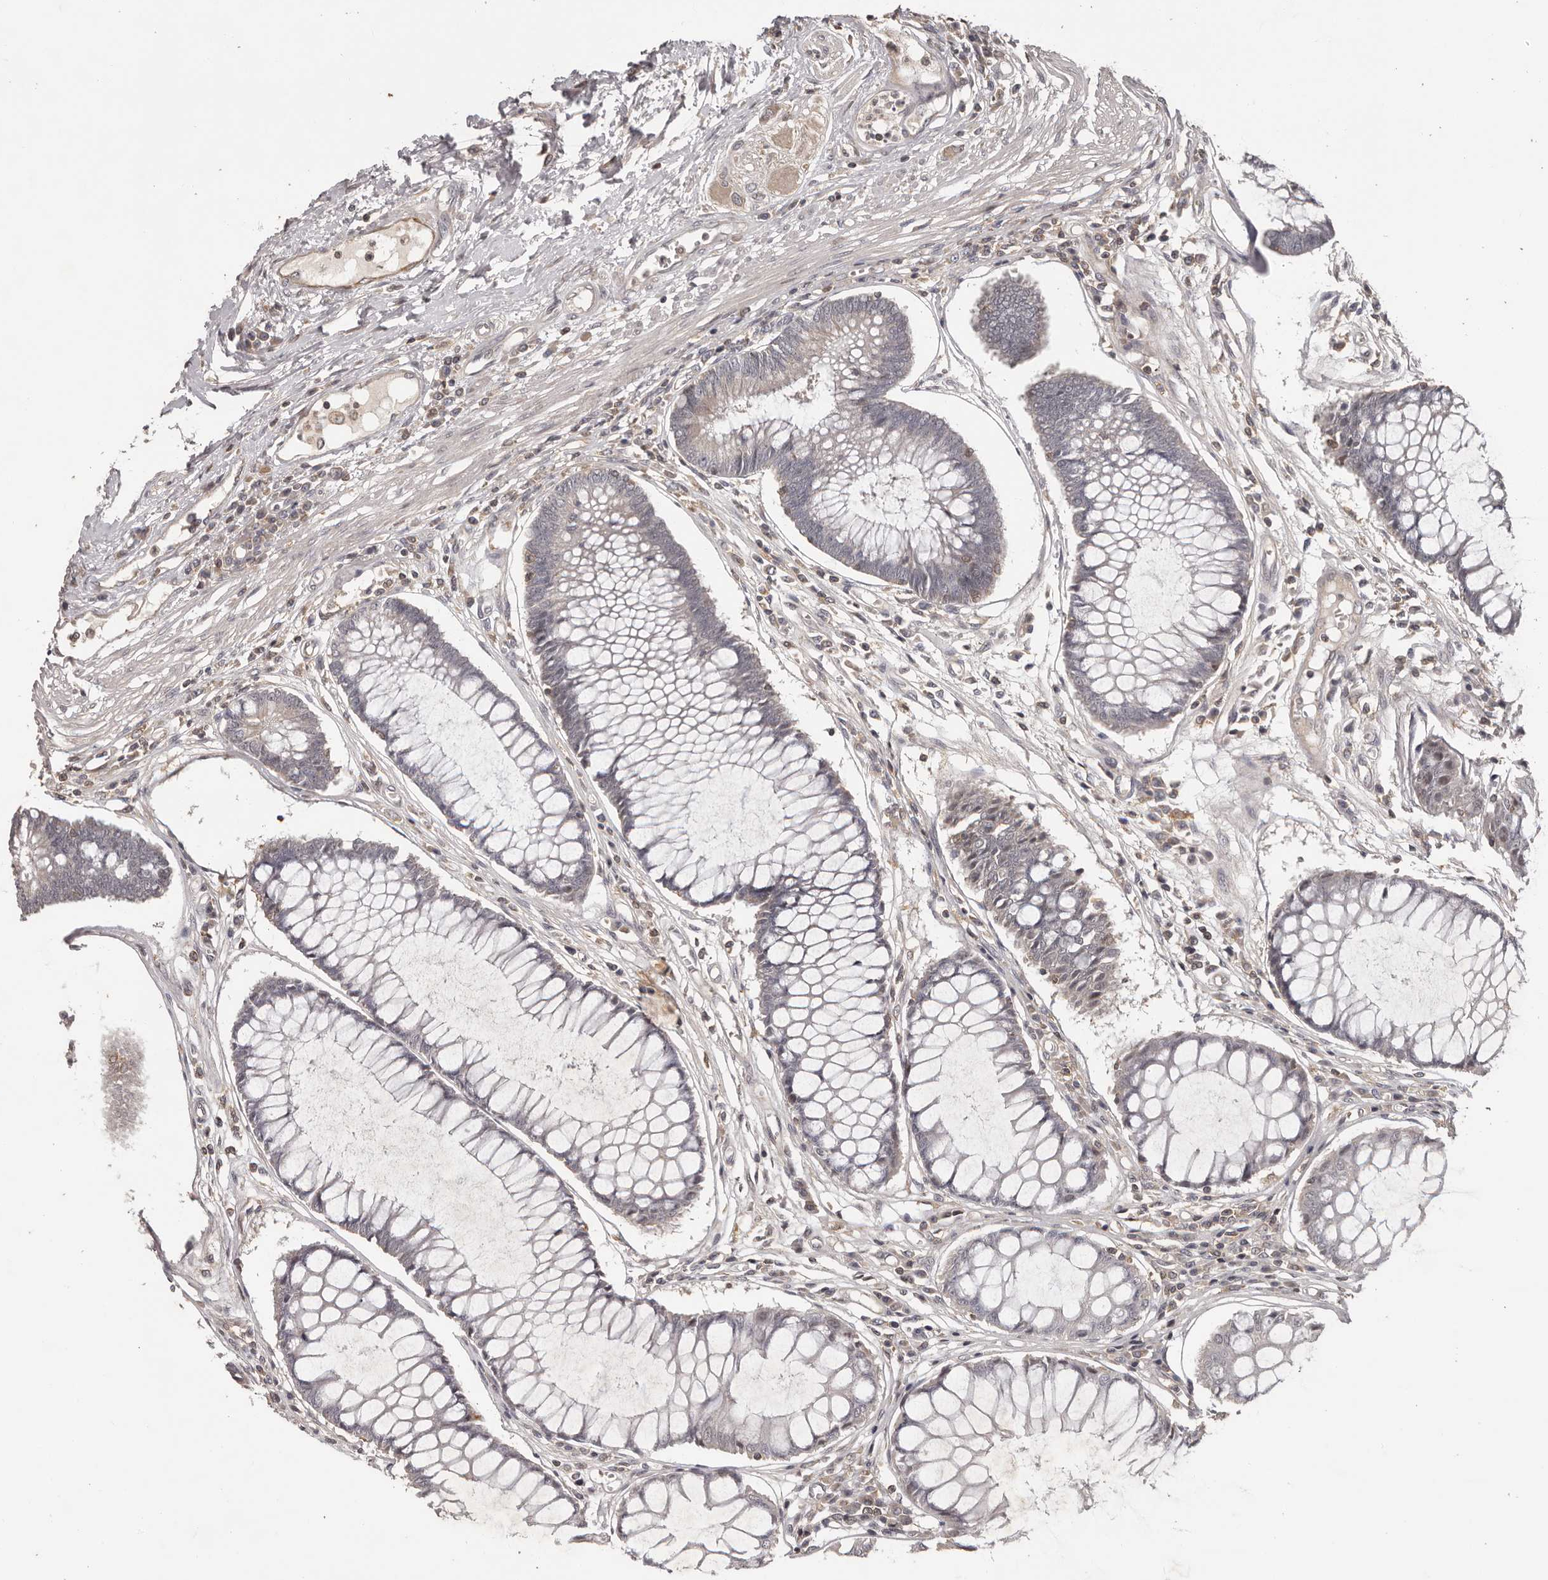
{"staining": {"intensity": "negative", "quantity": "none", "location": "none"}, "tissue": "colorectal cancer", "cell_type": "Tumor cells", "image_type": "cancer", "snomed": [{"axis": "morphology", "description": "Adenocarcinoma, NOS"}, {"axis": "topography", "description": "Rectum"}], "caption": "Colorectal cancer (adenocarcinoma) was stained to show a protein in brown. There is no significant positivity in tumor cells.", "gene": "ANKRD44", "patient": {"sex": "male", "age": 84}}